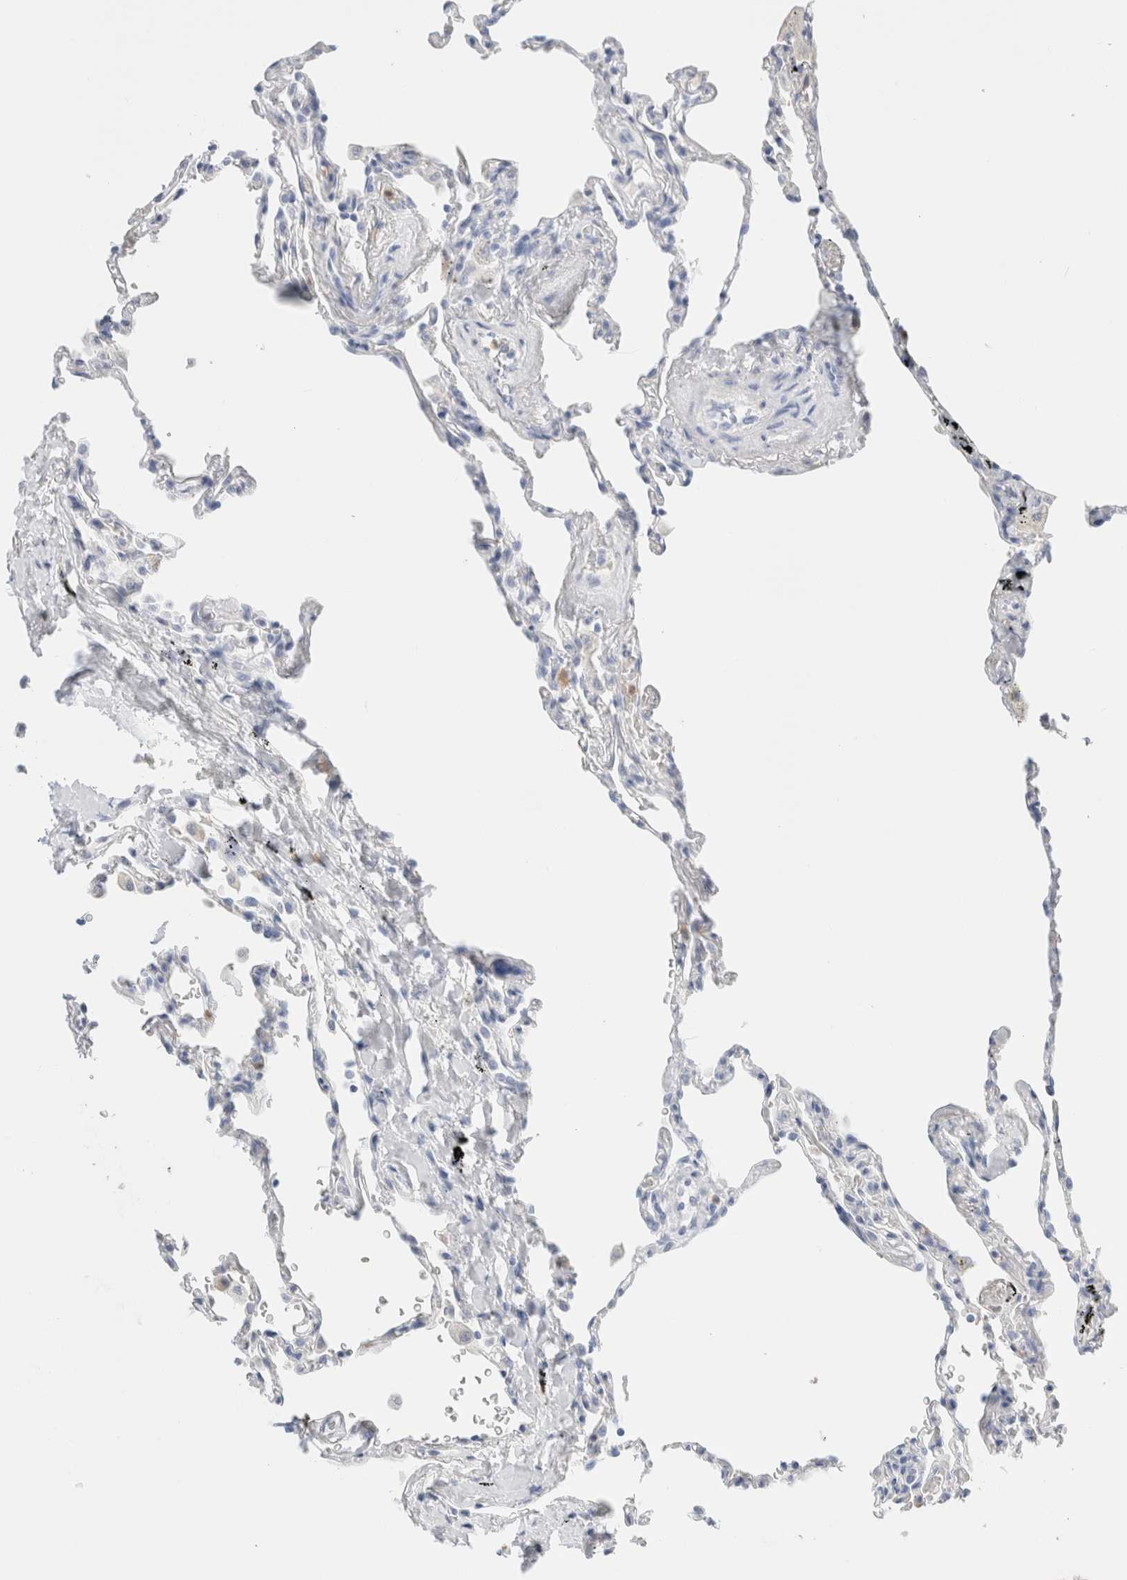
{"staining": {"intensity": "negative", "quantity": "none", "location": "none"}, "tissue": "lung", "cell_type": "Alveolar cells", "image_type": "normal", "snomed": [{"axis": "morphology", "description": "Normal tissue, NOS"}, {"axis": "topography", "description": "Lung"}], "caption": "A histopathology image of human lung is negative for staining in alveolar cells. (IHC, brightfield microscopy, high magnification).", "gene": "ARG1", "patient": {"sex": "male", "age": 59}}